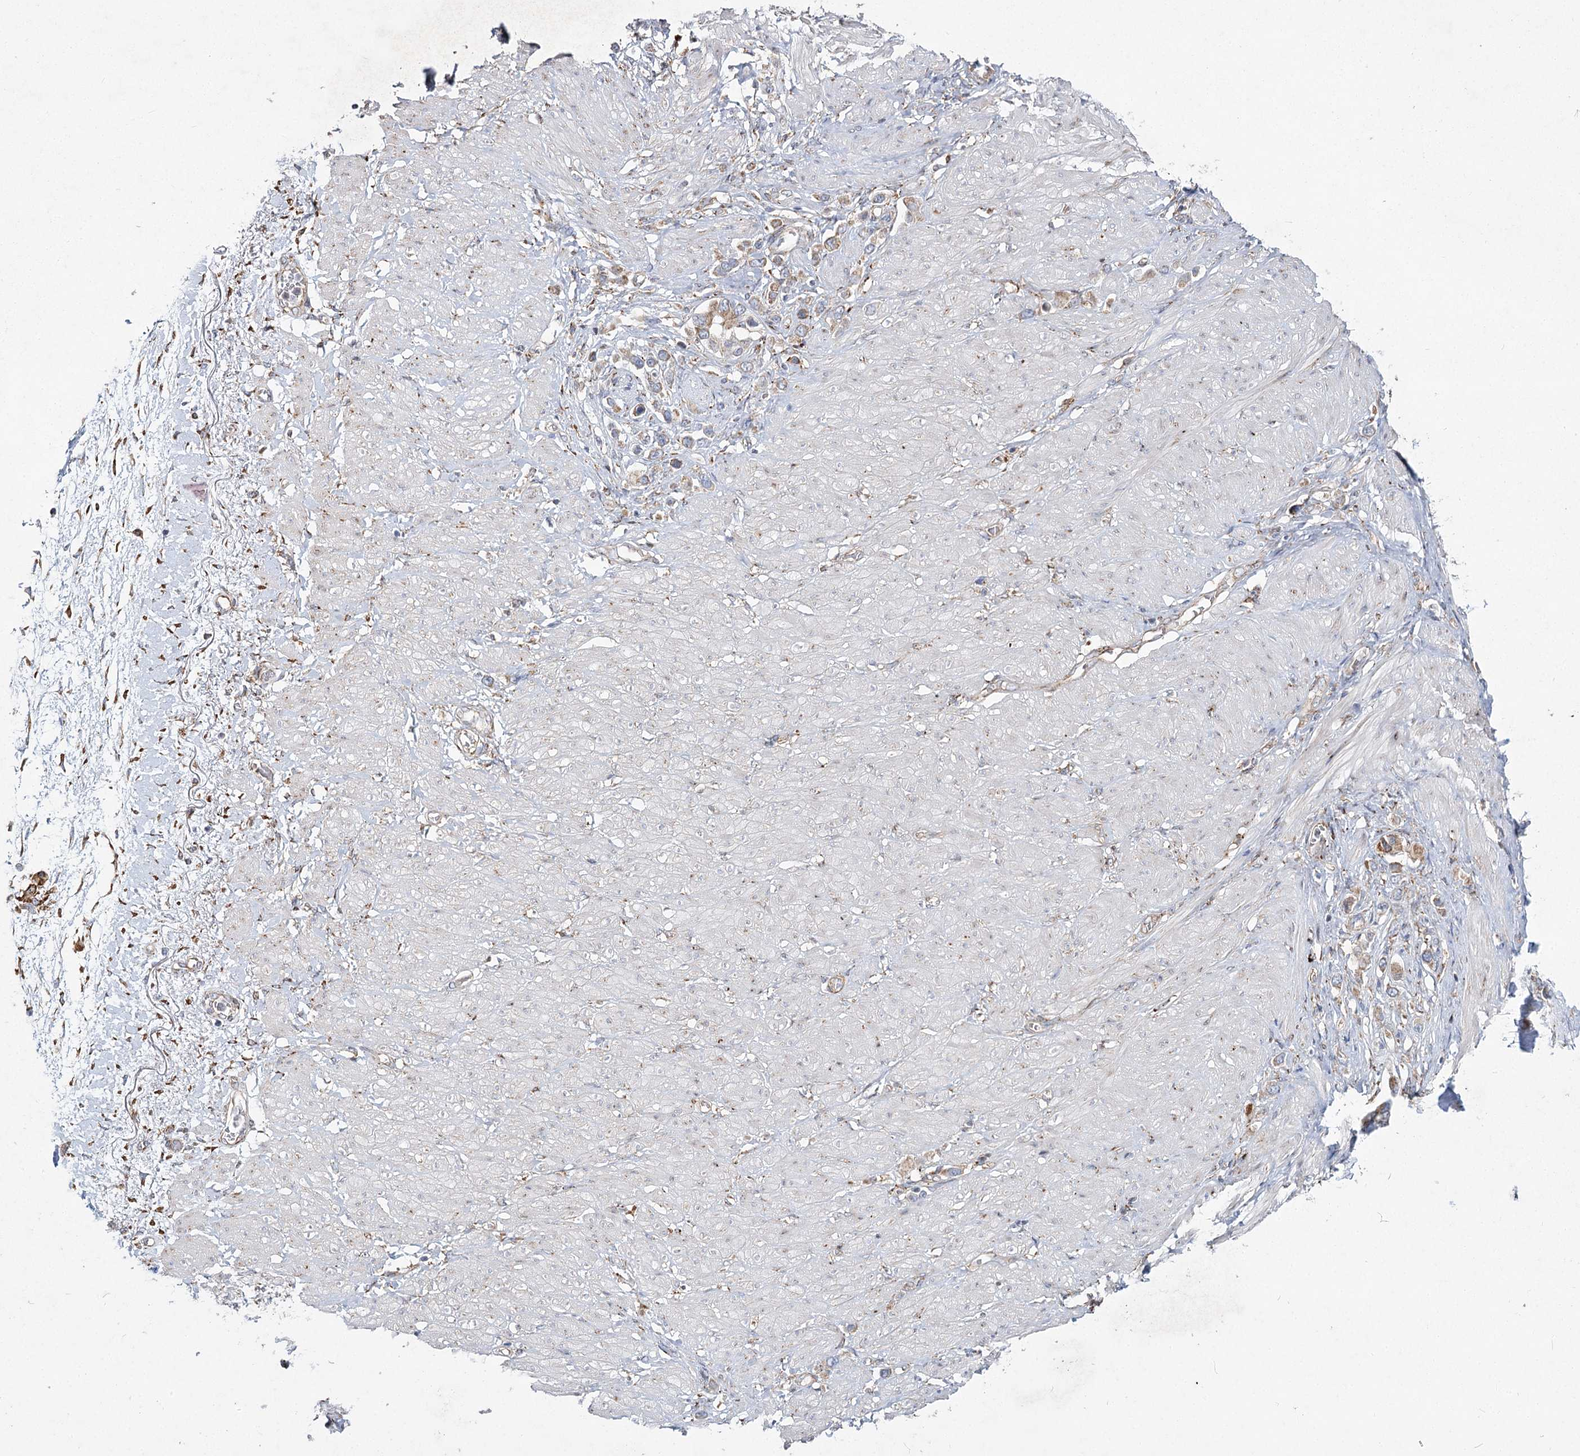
{"staining": {"intensity": "weak", "quantity": "<25%", "location": "cytoplasmic/membranous"}, "tissue": "stomach cancer", "cell_type": "Tumor cells", "image_type": "cancer", "snomed": [{"axis": "morphology", "description": "Adenocarcinoma, NOS"}, {"axis": "topography", "description": "Stomach"}], "caption": "Tumor cells are negative for brown protein staining in stomach cancer. (DAB (3,3'-diaminobenzidine) immunohistochemistry (IHC), high magnification).", "gene": "NHLRC2", "patient": {"sex": "female", "age": 65}}